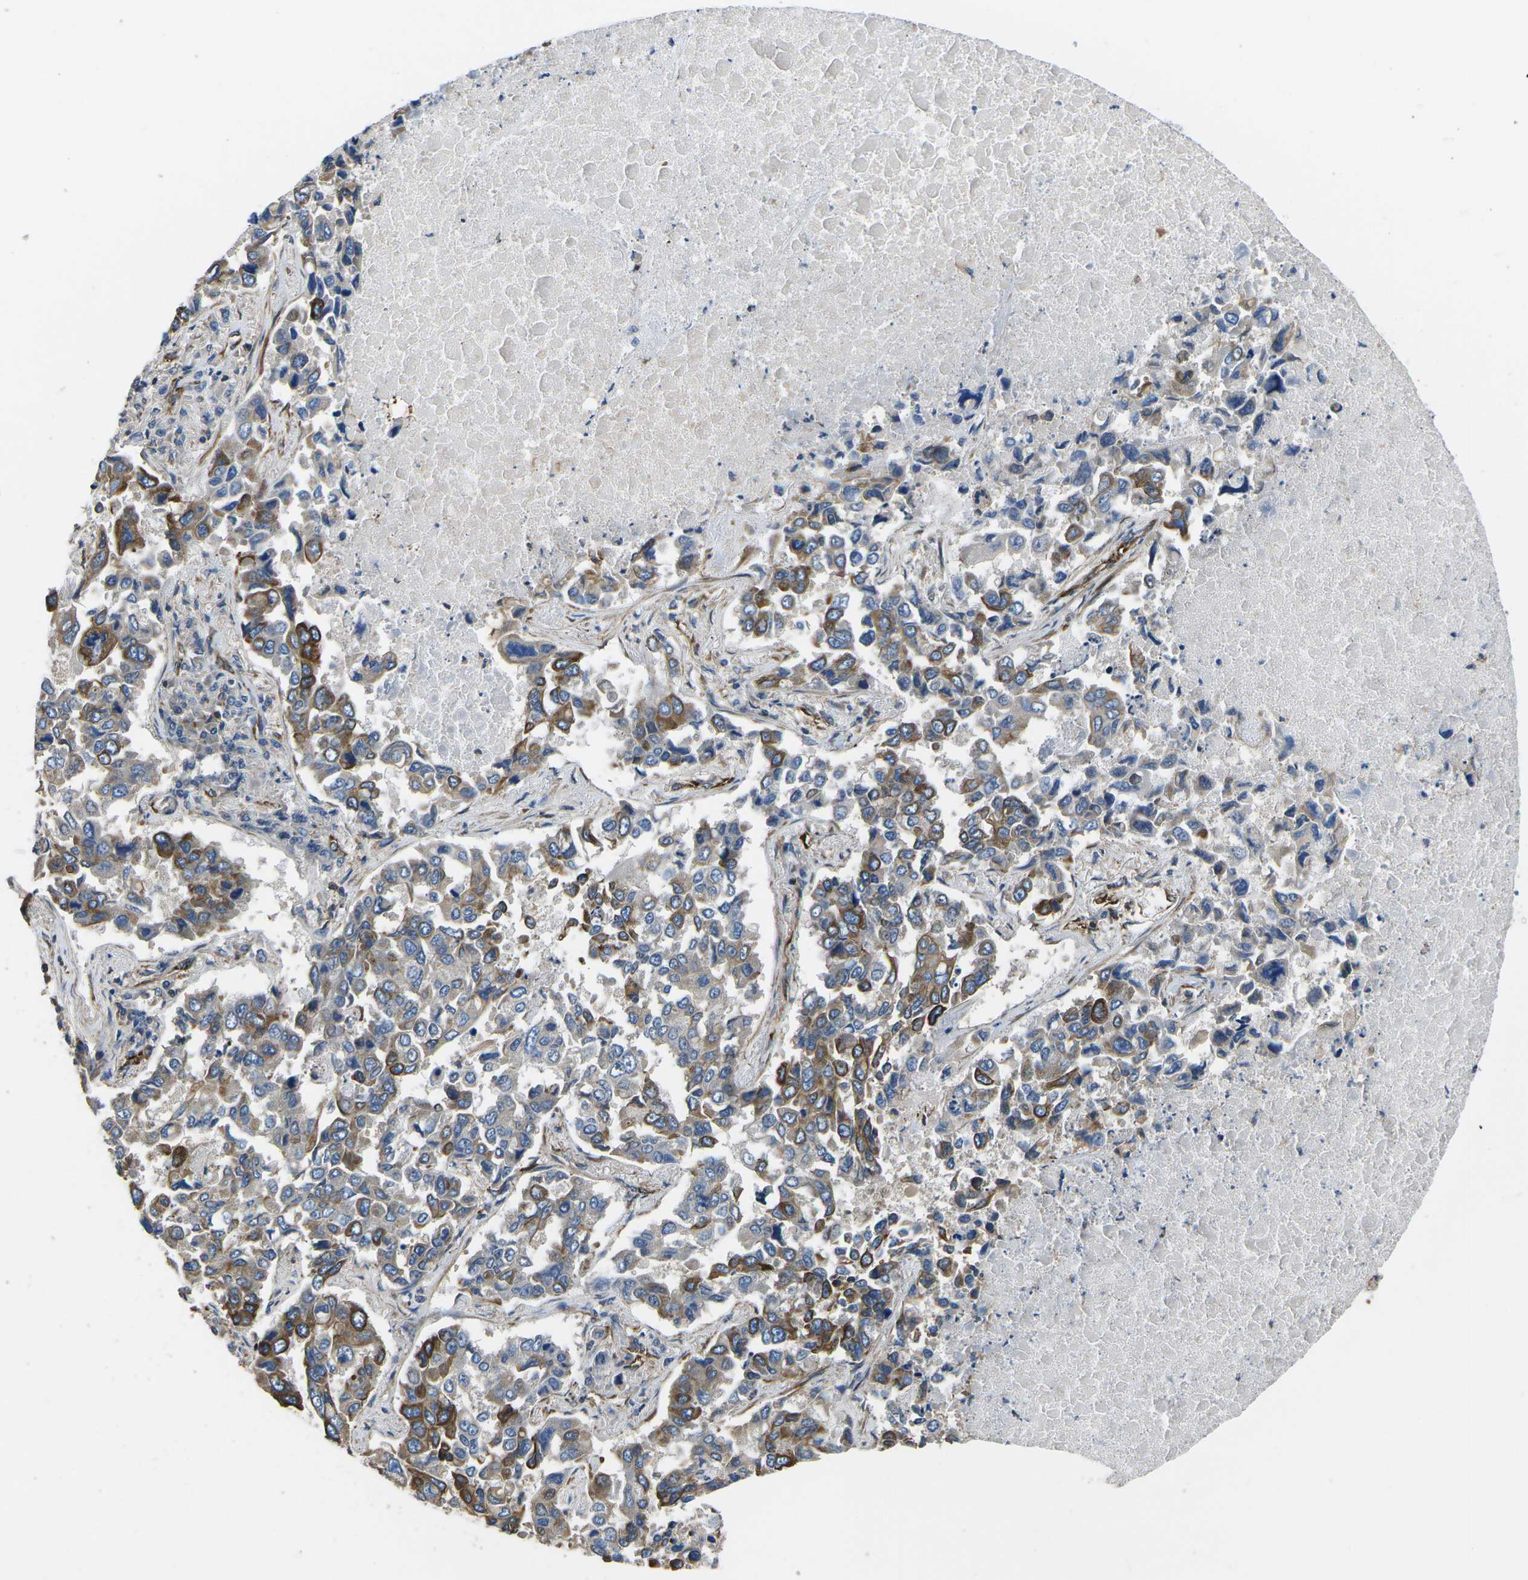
{"staining": {"intensity": "moderate", "quantity": "25%-75%", "location": "cytoplasmic/membranous"}, "tissue": "lung cancer", "cell_type": "Tumor cells", "image_type": "cancer", "snomed": [{"axis": "morphology", "description": "Adenocarcinoma, NOS"}, {"axis": "topography", "description": "Lung"}], "caption": "Approximately 25%-75% of tumor cells in human adenocarcinoma (lung) exhibit moderate cytoplasmic/membranous protein expression as visualized by brown immunohistochemical staining.", "gene": "KCNJ15", "patient": {"sex": "male", "age": 64}}